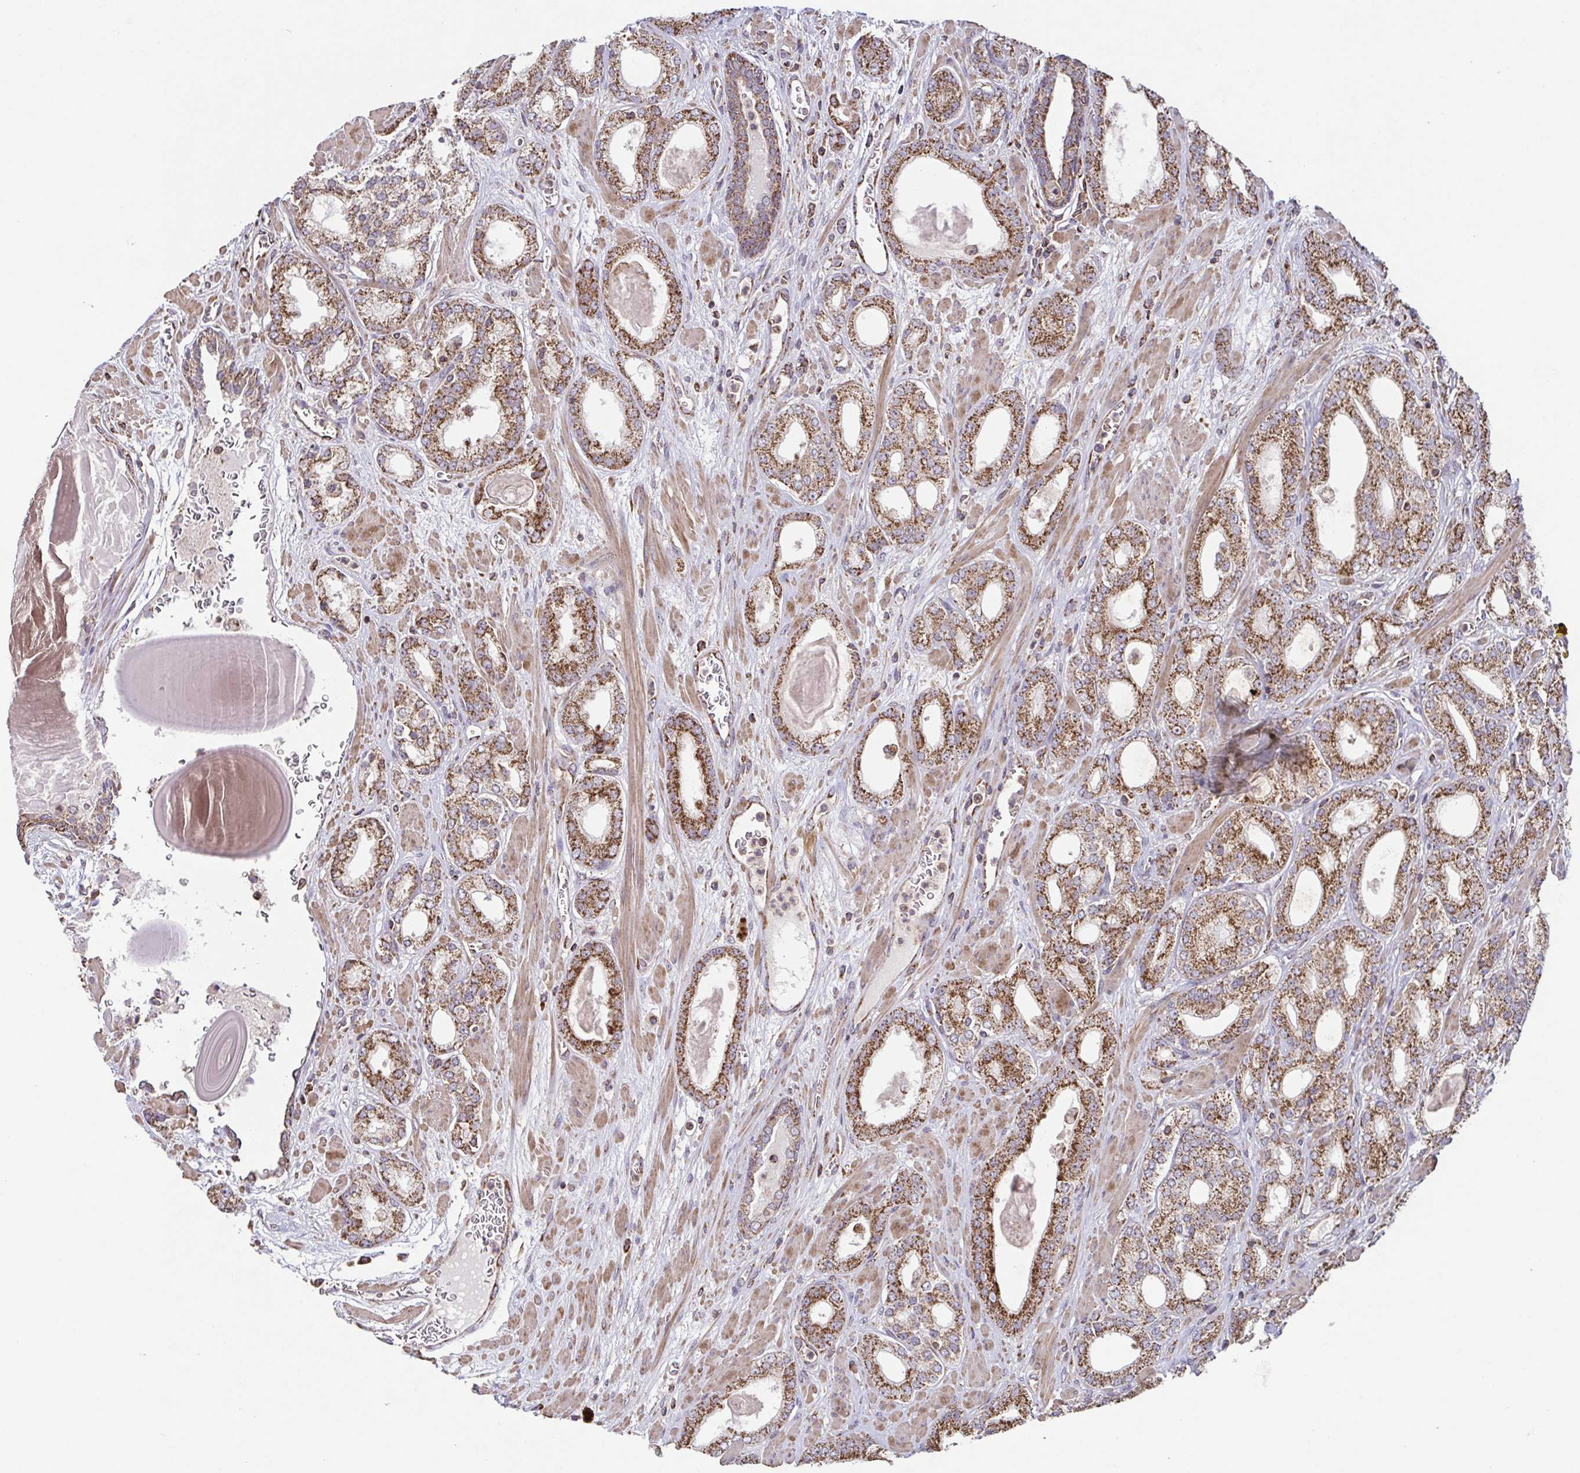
{"staining": {"intensity": "moderate", "quantity": "25%-75%", "location": "cytoplasmic/membranous"}, "tissue": "prostate cancer", "cell_type": "Tumor cells", "image_type": "cancer", "snomed": [{"axis": "morphology", "description": "Adenocarcinoma, High grade"}, {"axis": "topography", "description": "Prostate"}], "caption": "Moderate cytoplasmic/membranous protein staining is identified in about 25%-75% of tumor cells in high-grade adenocarcinoma (prostate). The staining was performed using DAB (3,3'-diaminobenzidine) to visualize the protein expression in brown, while the nuclei were stained in blue with hematoxylin (Magnification: 20x).", "gene": "DIP2B", "patient": {"sex": "male", "age": 64}}